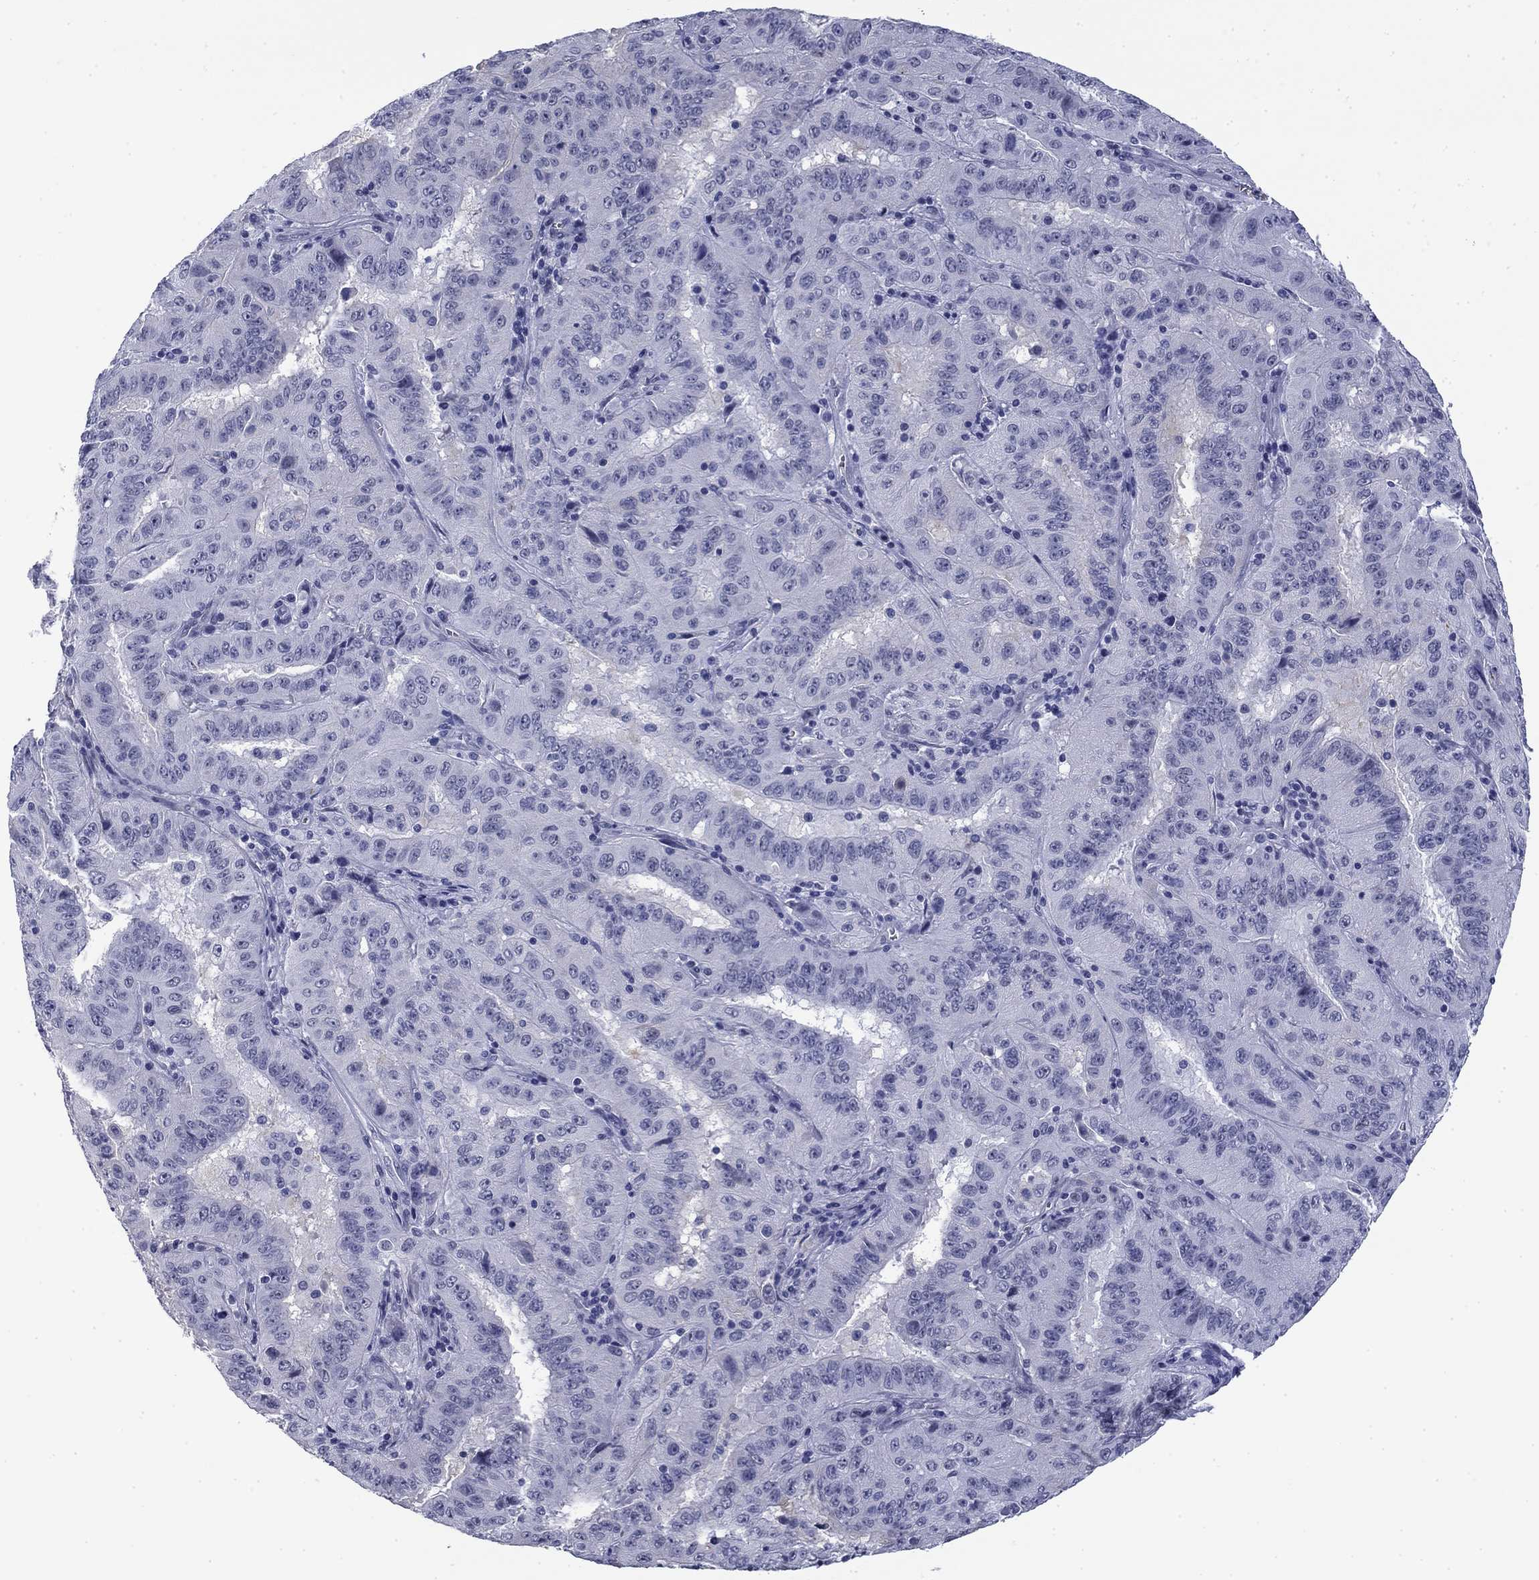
{"staining": {"intensity": "negative", "quantity": "none", "location": "none"}, "tissue": "pancreatic cancer", "cell_type": "Tumor cells", "image_type": "cancer", "snomed": [{"axis": "morphology", "description": "Adenocarcinoma, NOS"}, {"axis": "topography", "description": "Pancreas"}], "caption": "DAB (3,3'-diaminobenzidine) immunohistochemical staining of human pancreatic cancer displays no significant expression in tumor cells.", "gene": "BCL2L14", "patient": {"sex": "male", "age": 63}}